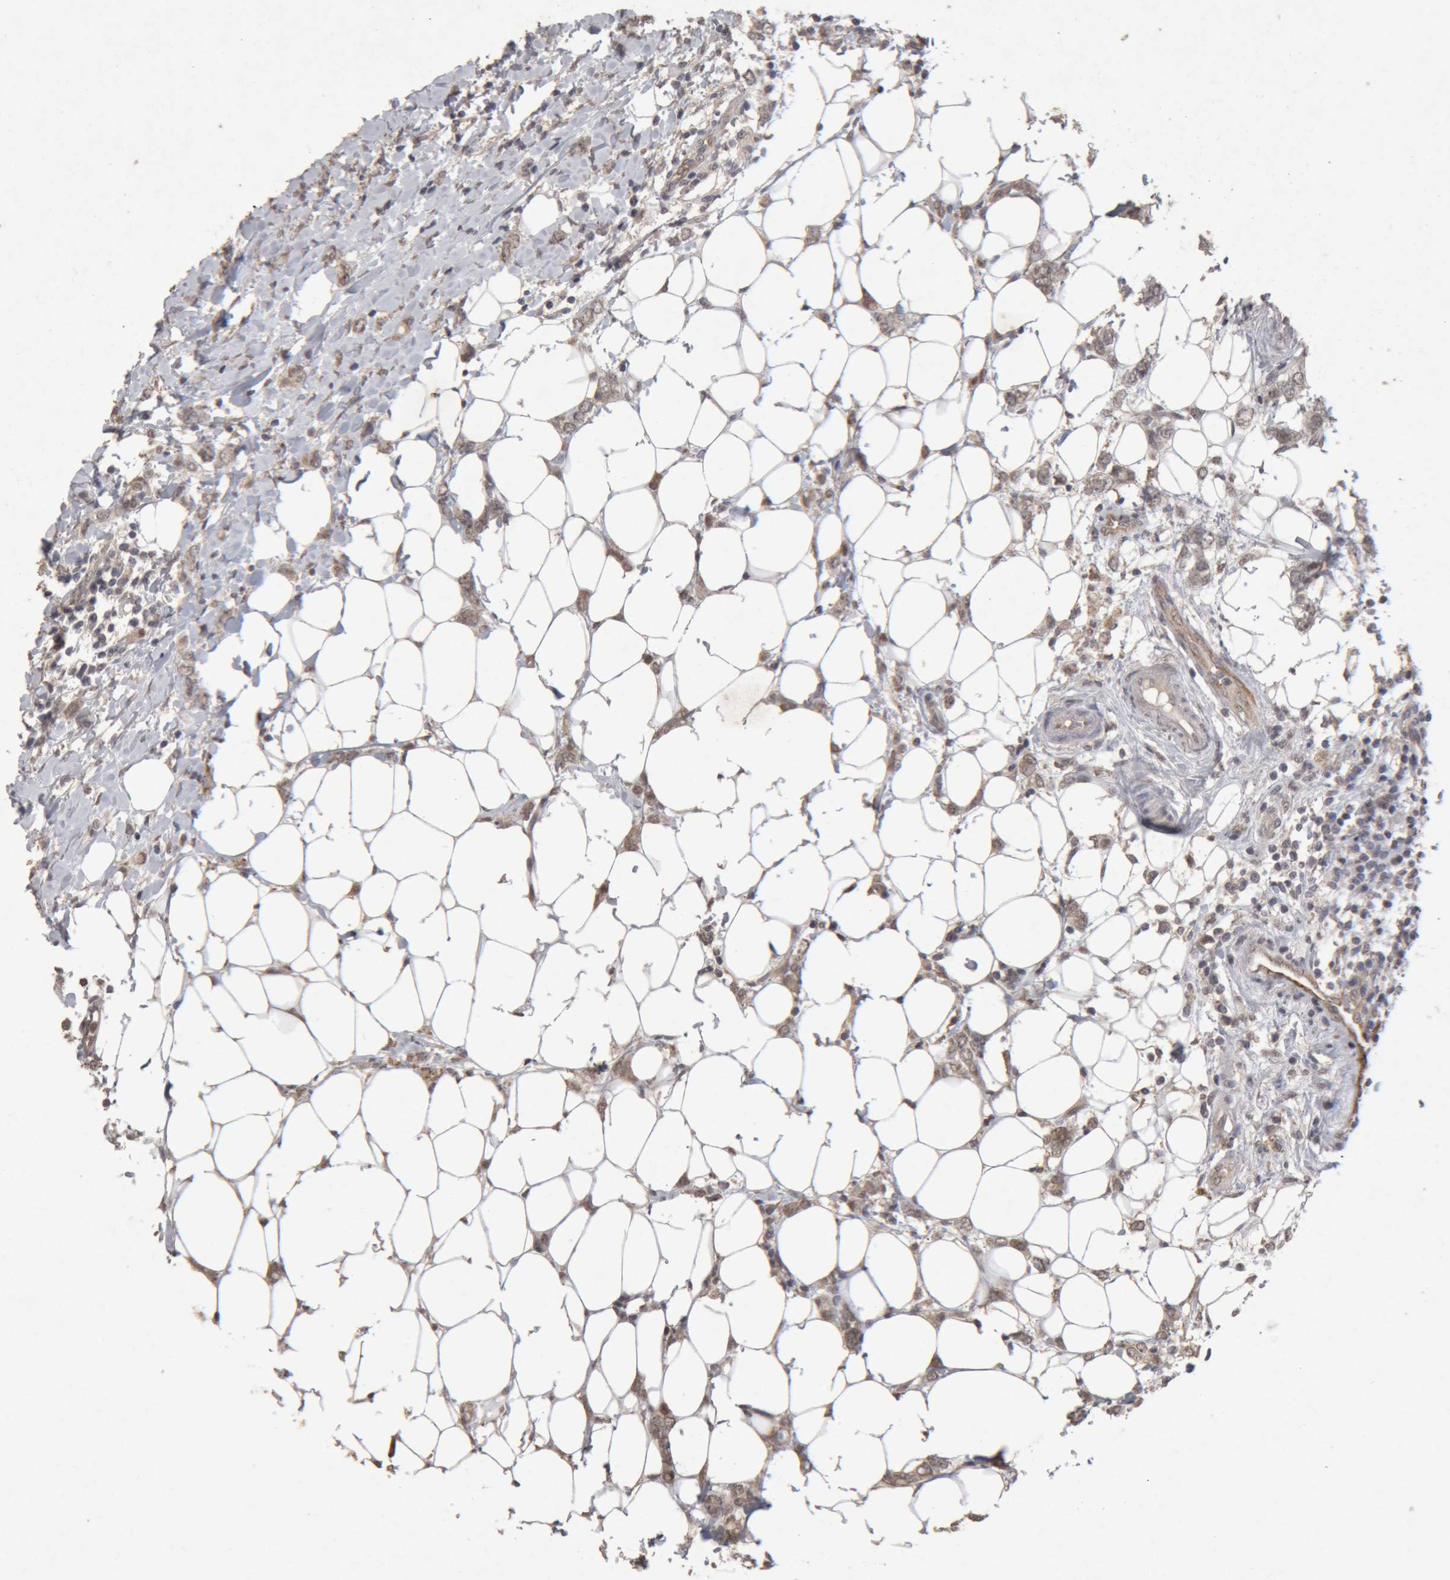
{"staining": {"intensity": "weak", "quantity": ">75%", "location": "cytoplasmic/membranous,nuclear"}, "tissue": "breast cancer", "cell_type": "Tumor cells", "image_type": "cancer", "snomed": [{"axis": "morphology", "description": "Normal tissue, NOS"}, {"axis": "morphology", "description": "Lobular carcinoma"}, {"axis": "topography", "description": "Breast"}], "caption": "Brown immunohistochemical staining in human breast lobular carcinoma exhibits weak cytoplasmic/membranous and nuclear expression in about >75% of tumor cells.", "gene": "MEP1A", "patient": {"sex": "female", "age": 47}}